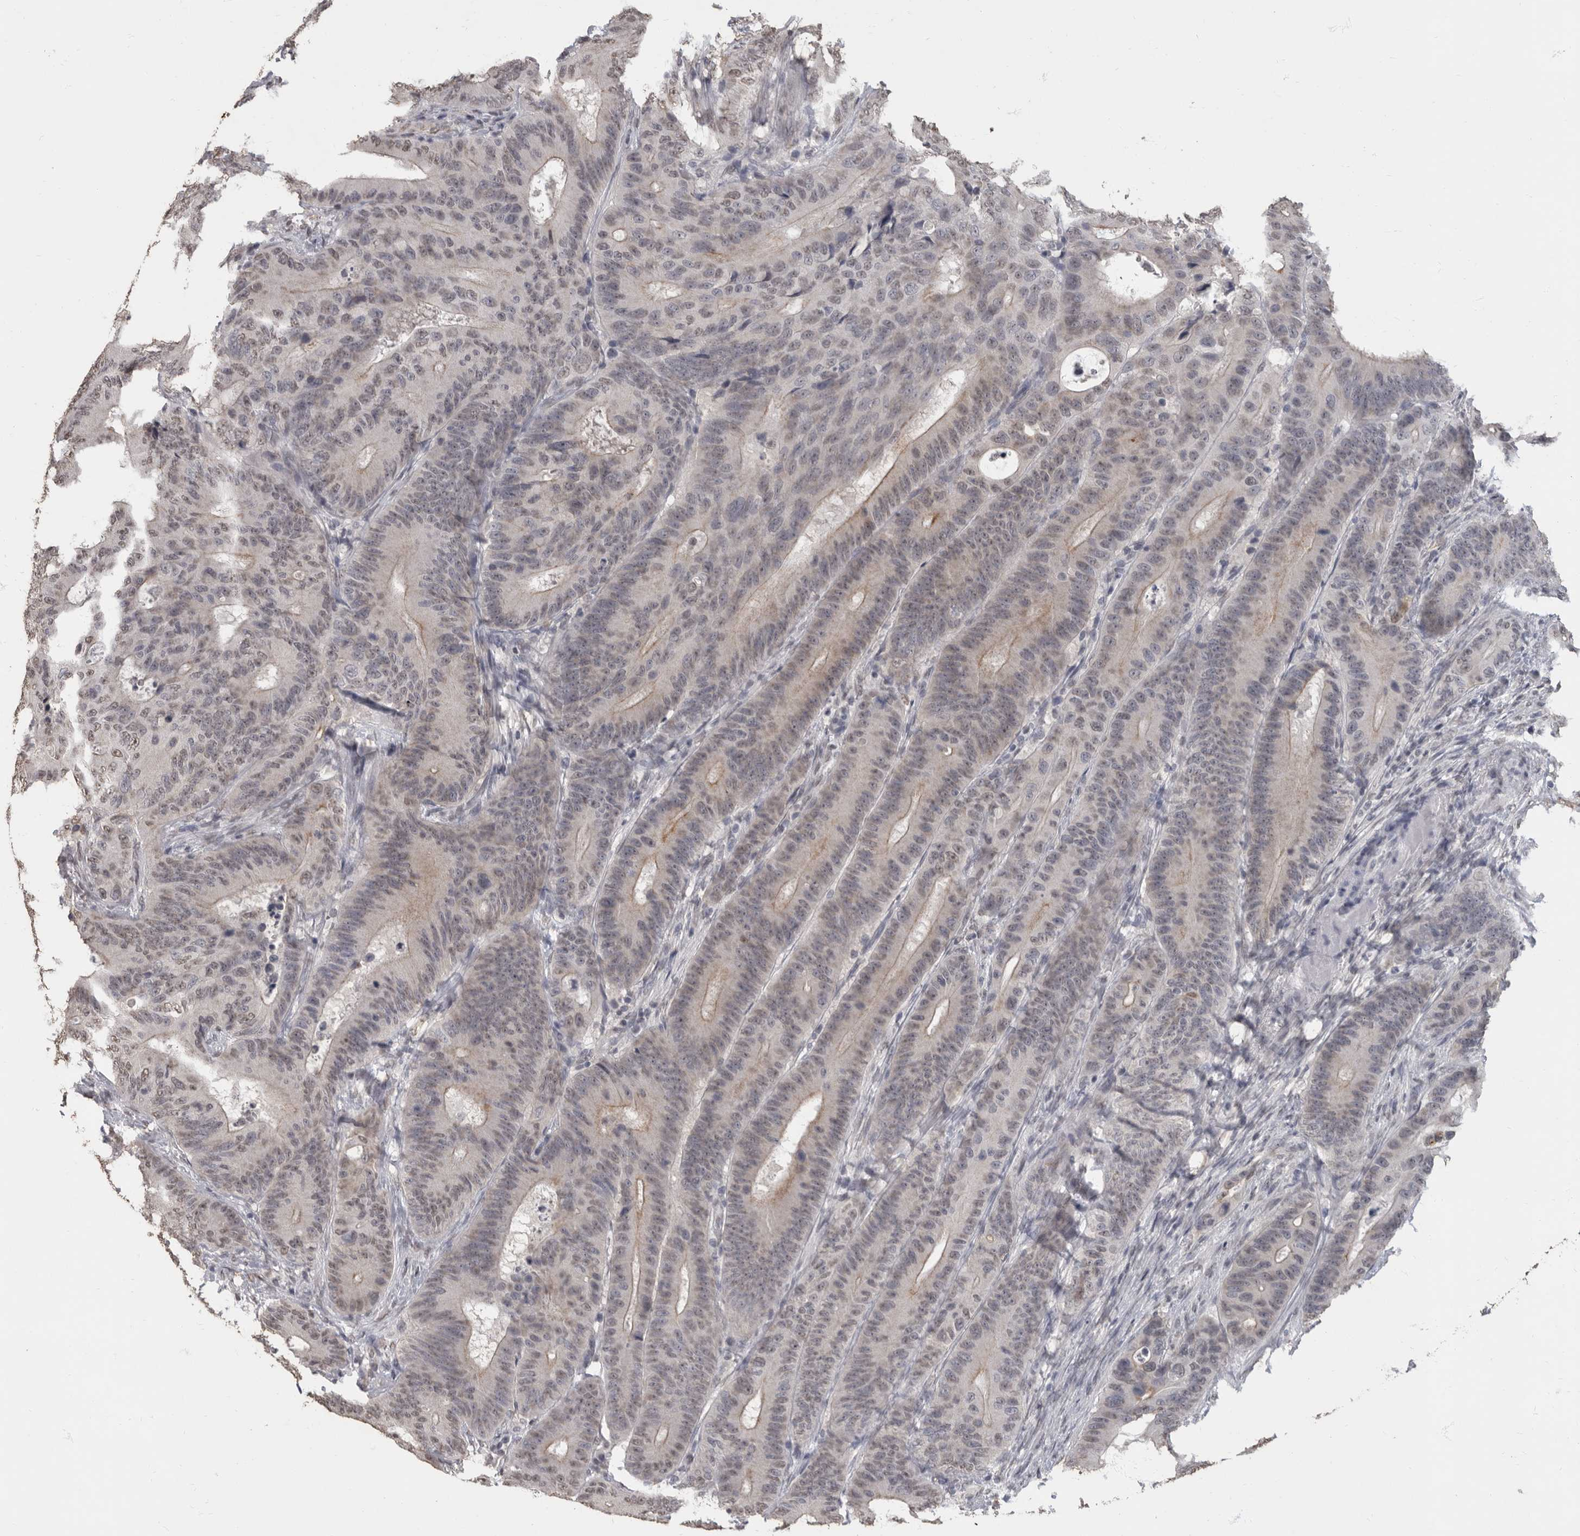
{"staining": {"intensity": "weak", "quantity": "<25%", "location": "cytoplasmic/membranous,nuclear"}, "tissue": "colorectal cancer", "cell_type": "Tumor cells", "image_type": "cancer", "snomed": [{"axis": "morphology", "description": "Adenocarcinoma, NOS"}, {"axis": "topography", "description": "Colon"}], "caption": "The immunohistochemistry micrograph has no significant positivity in tumor cells of adenocarcinoma (colorectal) tissue.", "gene": "NBL1", "patient": {"sex": "male", "age": 83}}